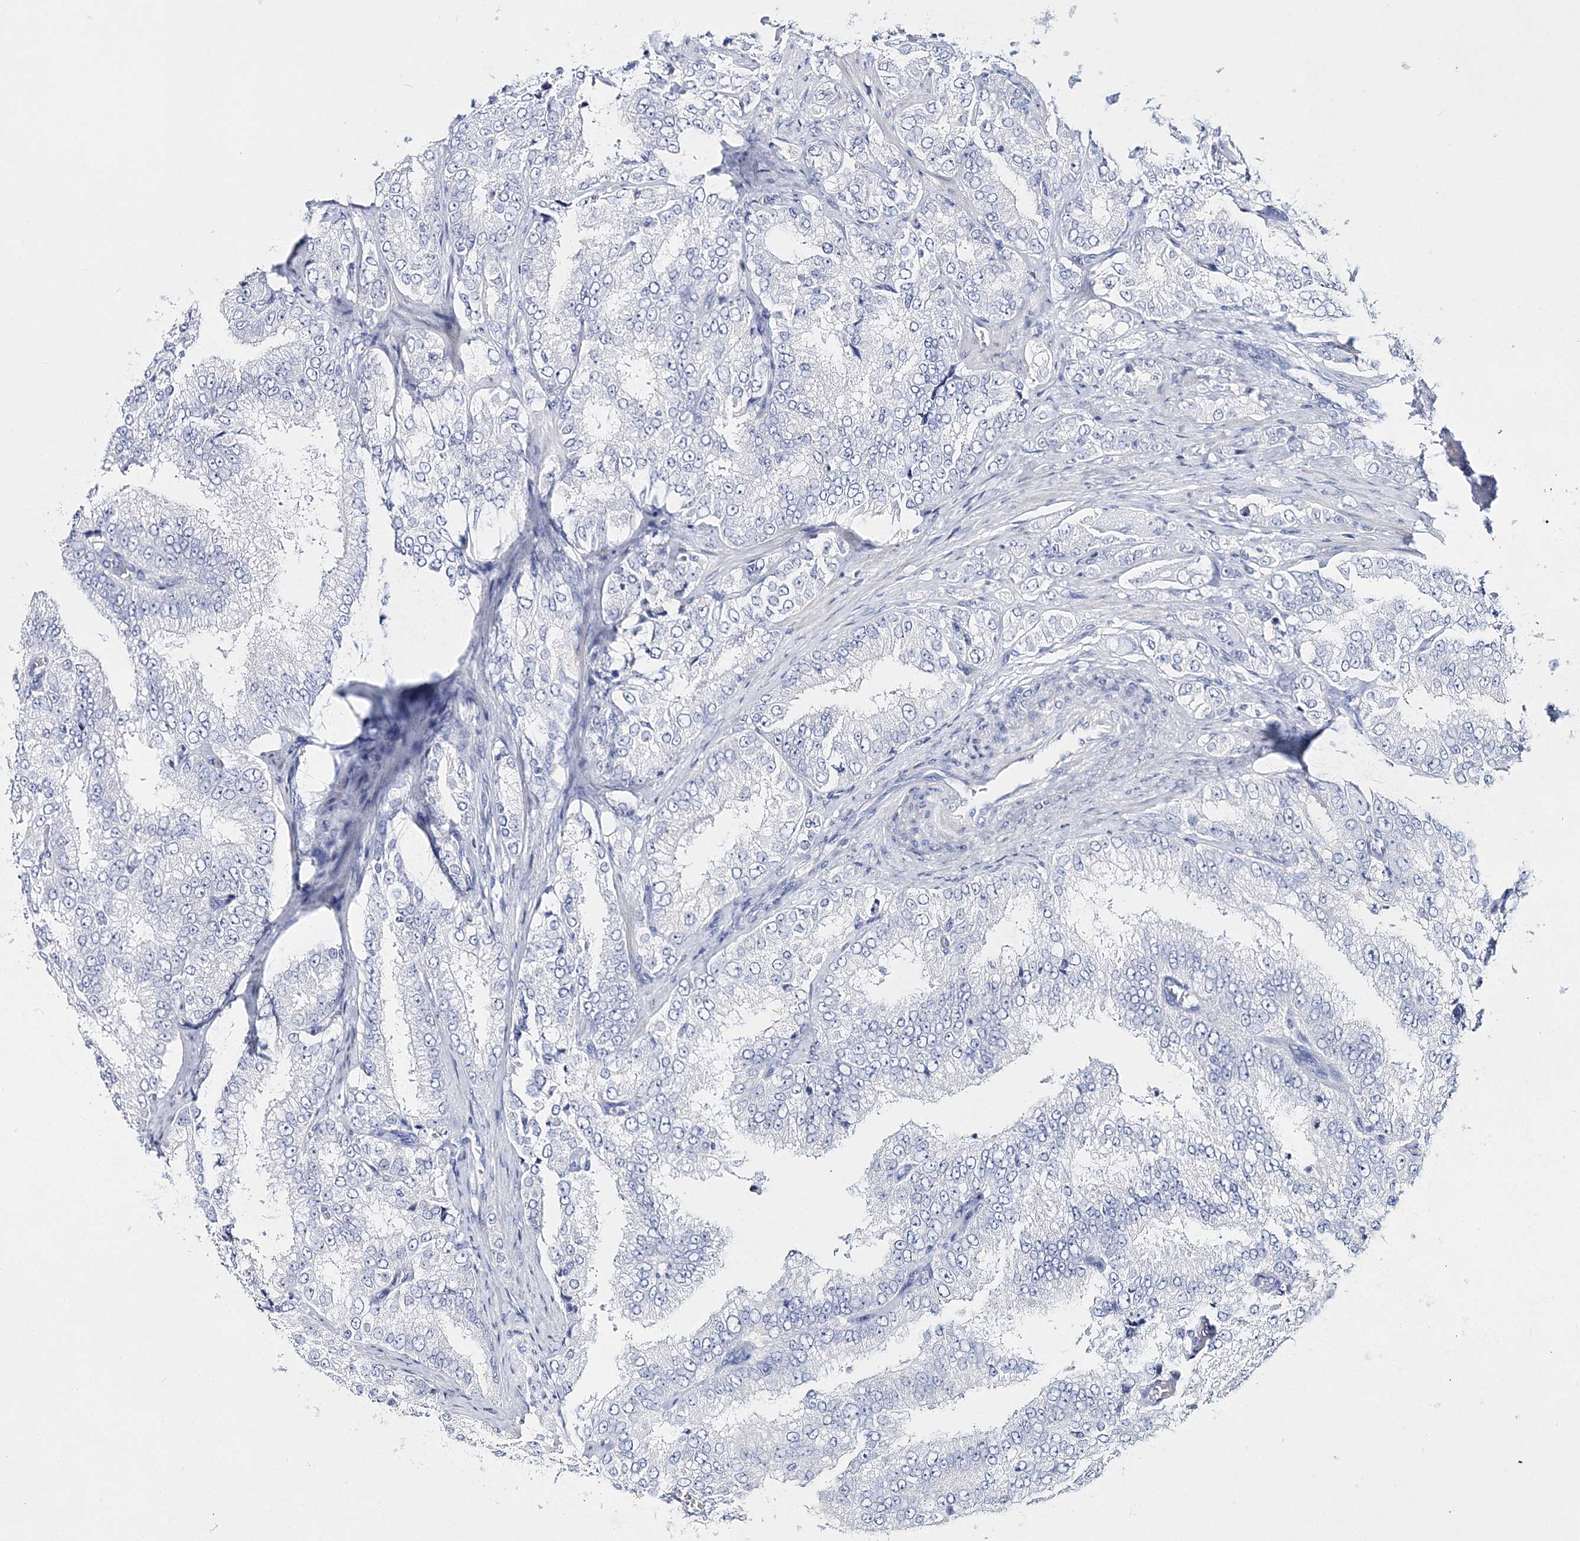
{"staining": {"intensity": "negative", "quantity": "none", "location": "none"}, "tissue": "prostate cancer", "cell_type": "Tumor cells", "image_type": "cancer", "snomed": [{"axis": "morphology", "description": "Adenocarcinoma, High grade"}, {"axis": "topography", "description": "Prostate"}], "caption": "A histopathology image of human prostate cancer (high-grade adenocarcinoma) is negative for staining in tumor cells.", "gene": "MYOZ2", "patient": {"sex": "male", "age": 58}}